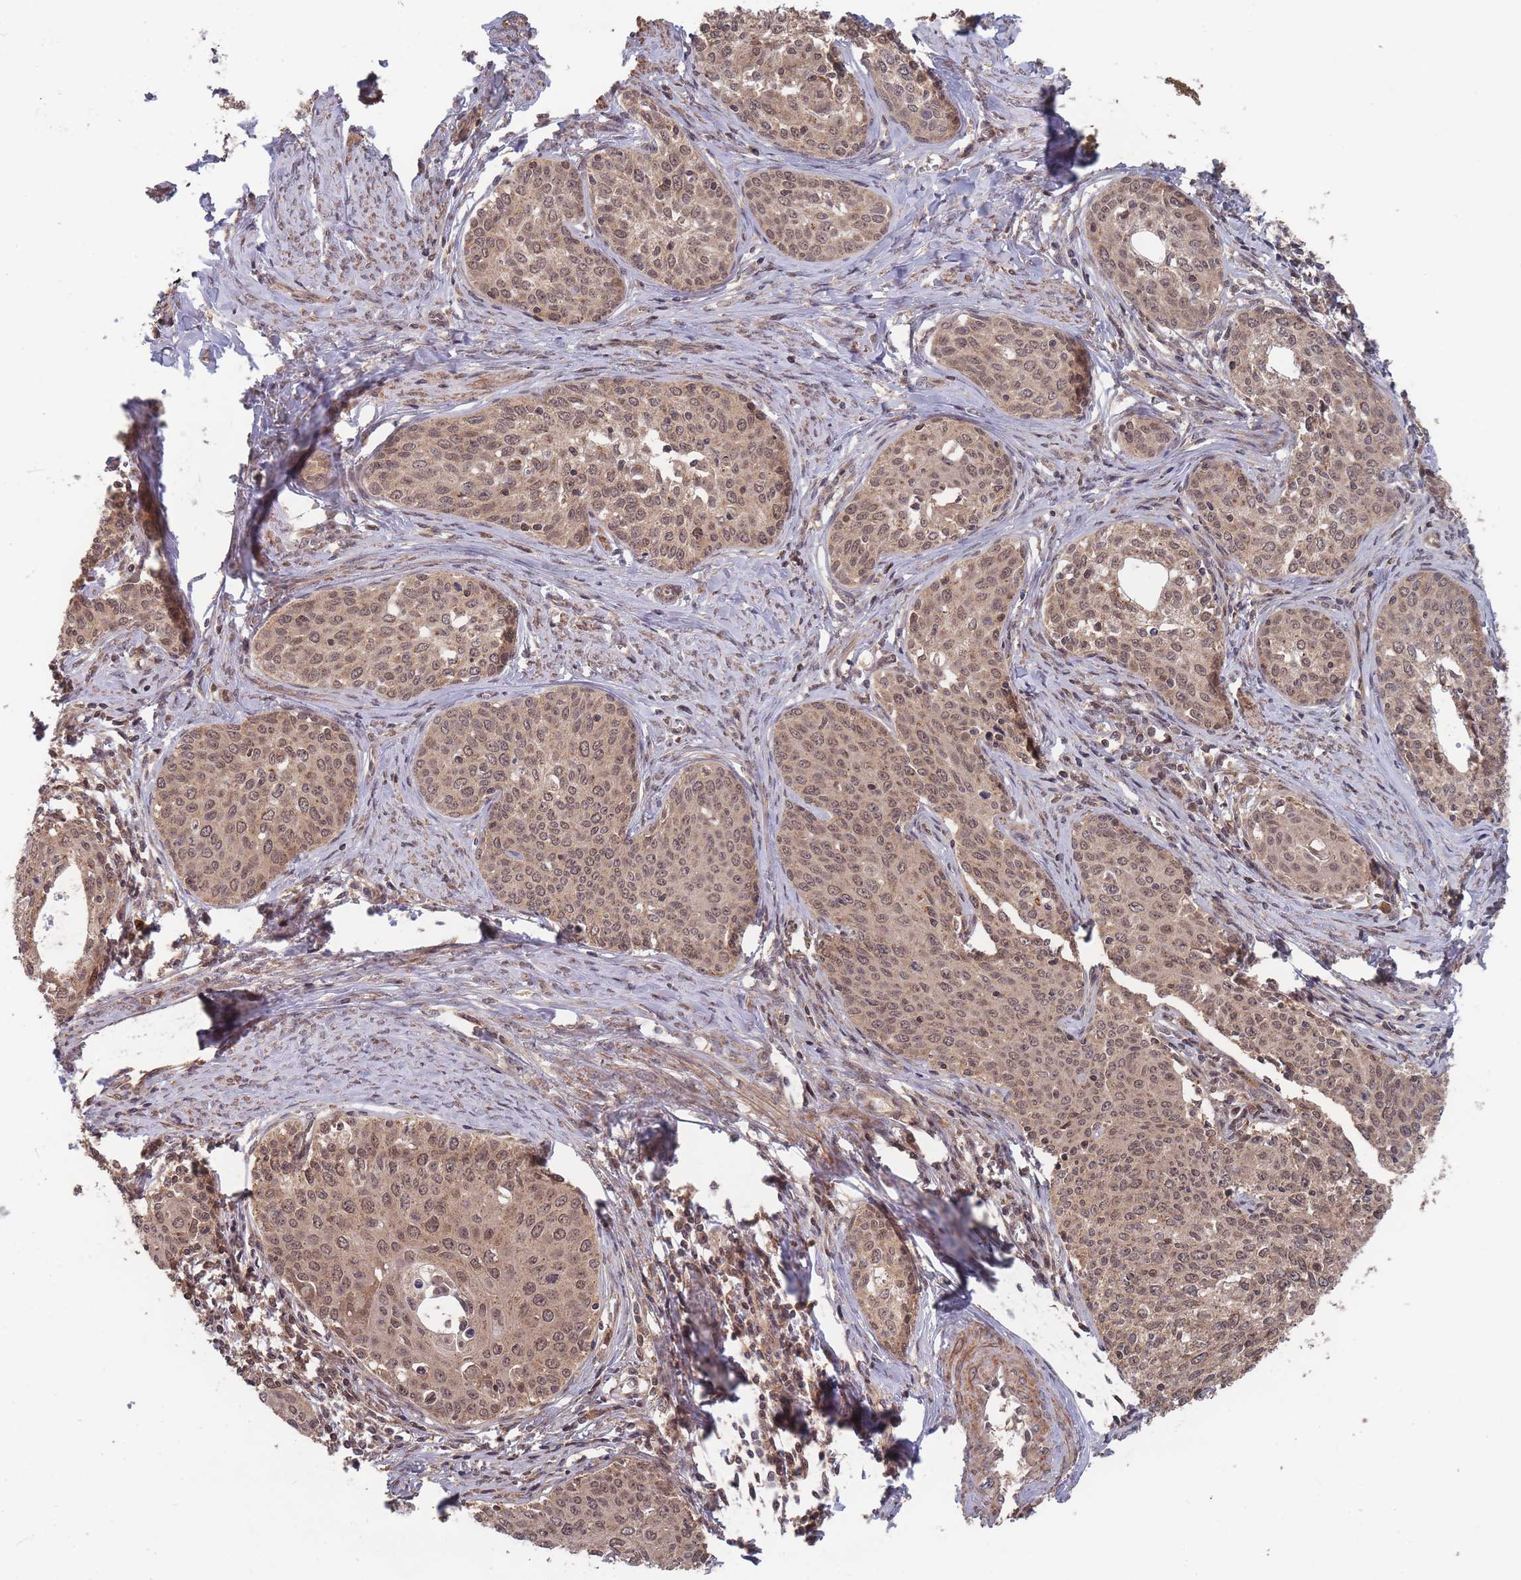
{"staining": {"intensity": "moderate", "quantity": ">75%", "location": "nuclear"}, "tissue": "cervical cancer", "cell_type": "Tumor cells", "image_type": "cancer", "snomed": [{"axis": "morphology", "description": "Squamous cell carcinoma, NOS"}, {"axis": "morphology", "description": "Adenocarcinoma, NOS"}, {"axis": "topography", "description": "Cervix"}], "caption": "Immunohistochemical staining of human cervical cancer (adenocarcinoma) reveals medium levels of moderate nuclear protein expression in approximately >75% of tumor cells.", "gene": "SF3B1", "patient": {"sex": "female", "age": 52}}